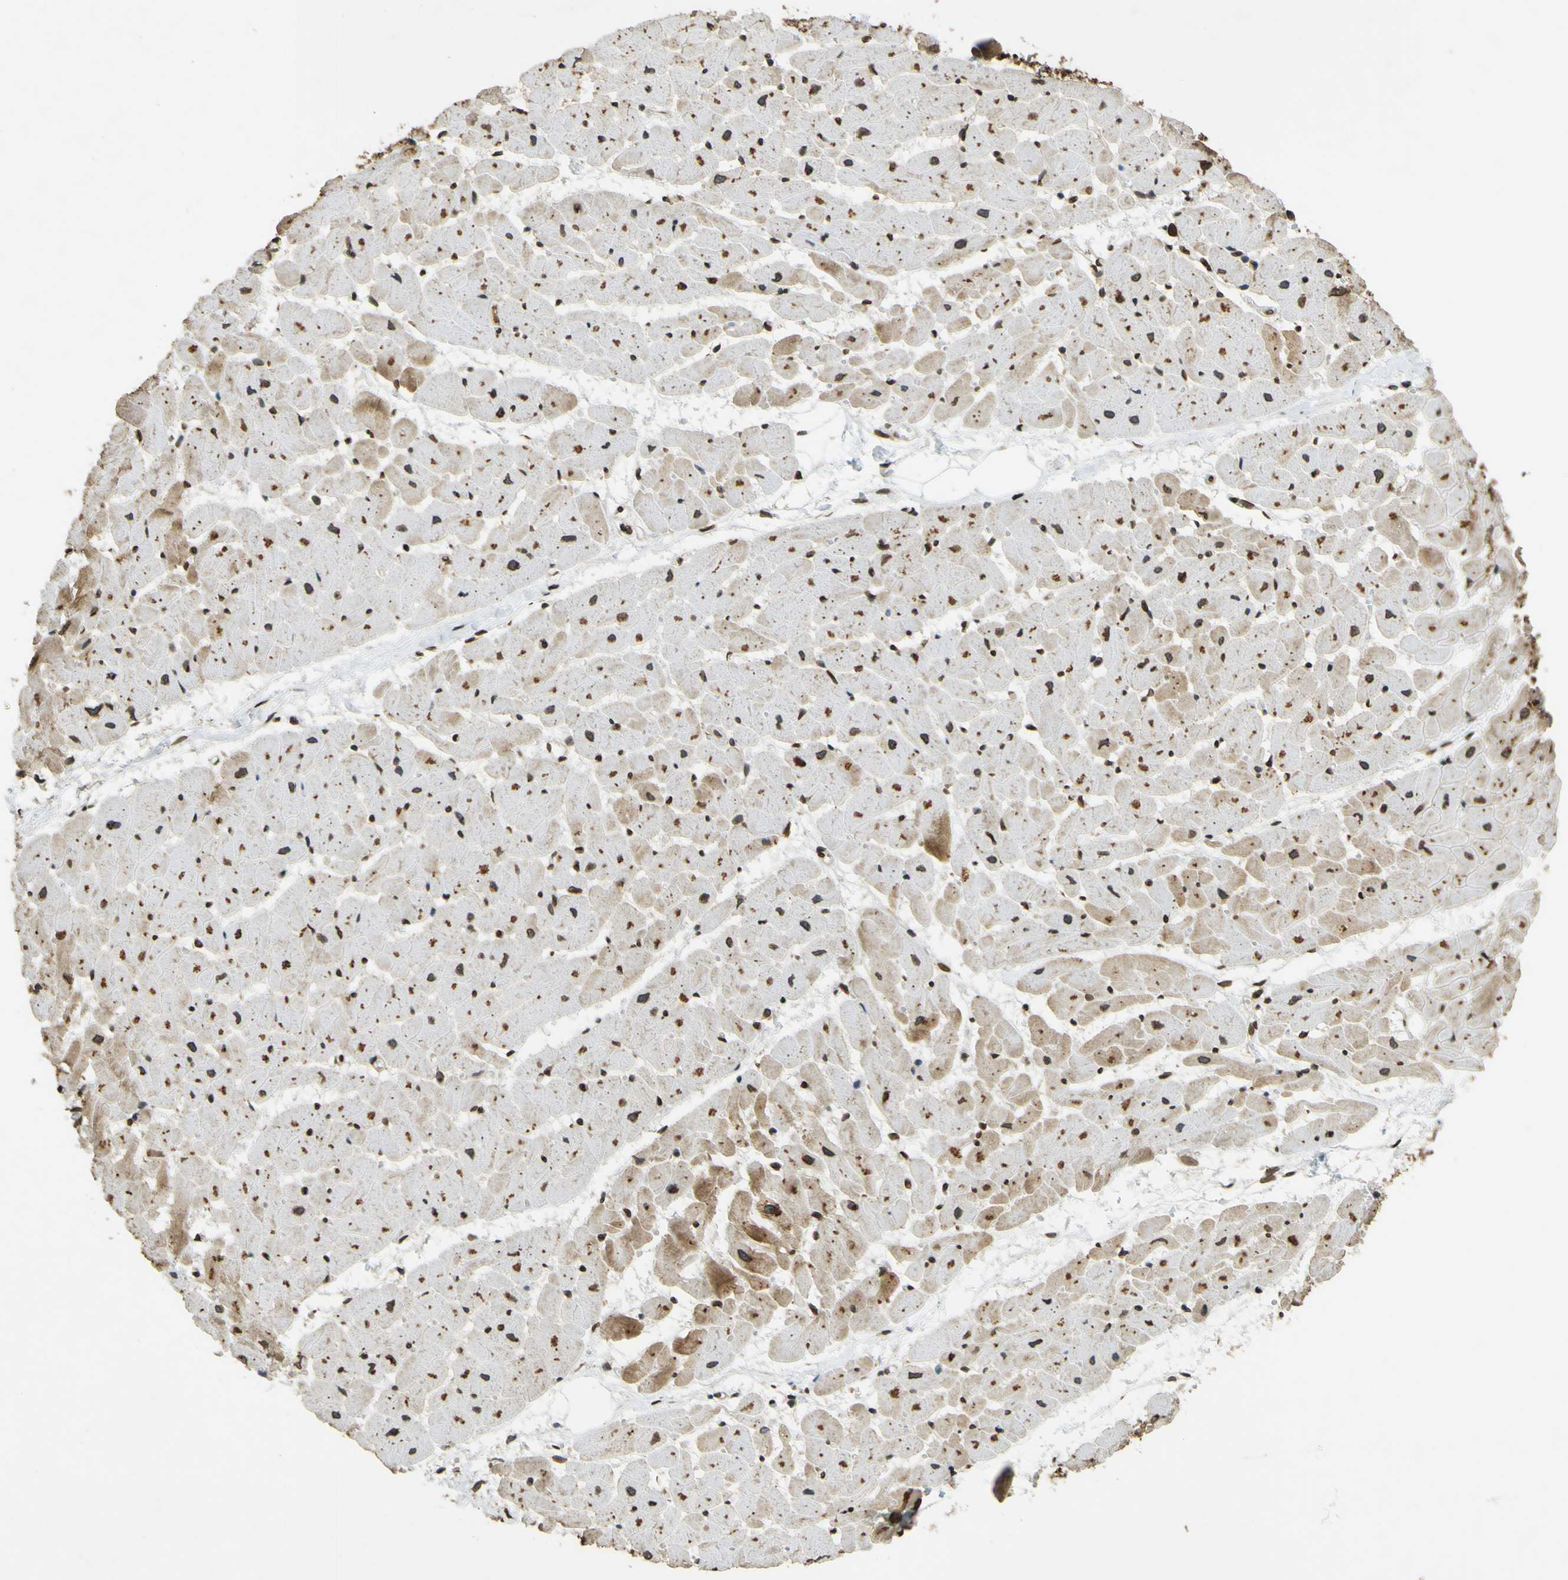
{"staining": {"intensity": "moderate", "quantity": ">75%", "location": "cytoplasmic/membranous,nuclear"}, "tissue": "heart muscle", "cell_type": "Cardiomyocytes", "image_type": "normal", "snomed": [{"axis": "morphology", "description": "Normal tissue, NOS"}, {"axis": "topography", "description": "Heart"}], "caption": "This micrograph exhibits immunohistochemistry staining of unremarkable heart muscle, with medium moderate cytoplasmic/membranous,nuclear staining in approximately >75% of cardiomyocytes.", "gene": "GALNT1", "patient": {"sex": "female", "age": 19}}